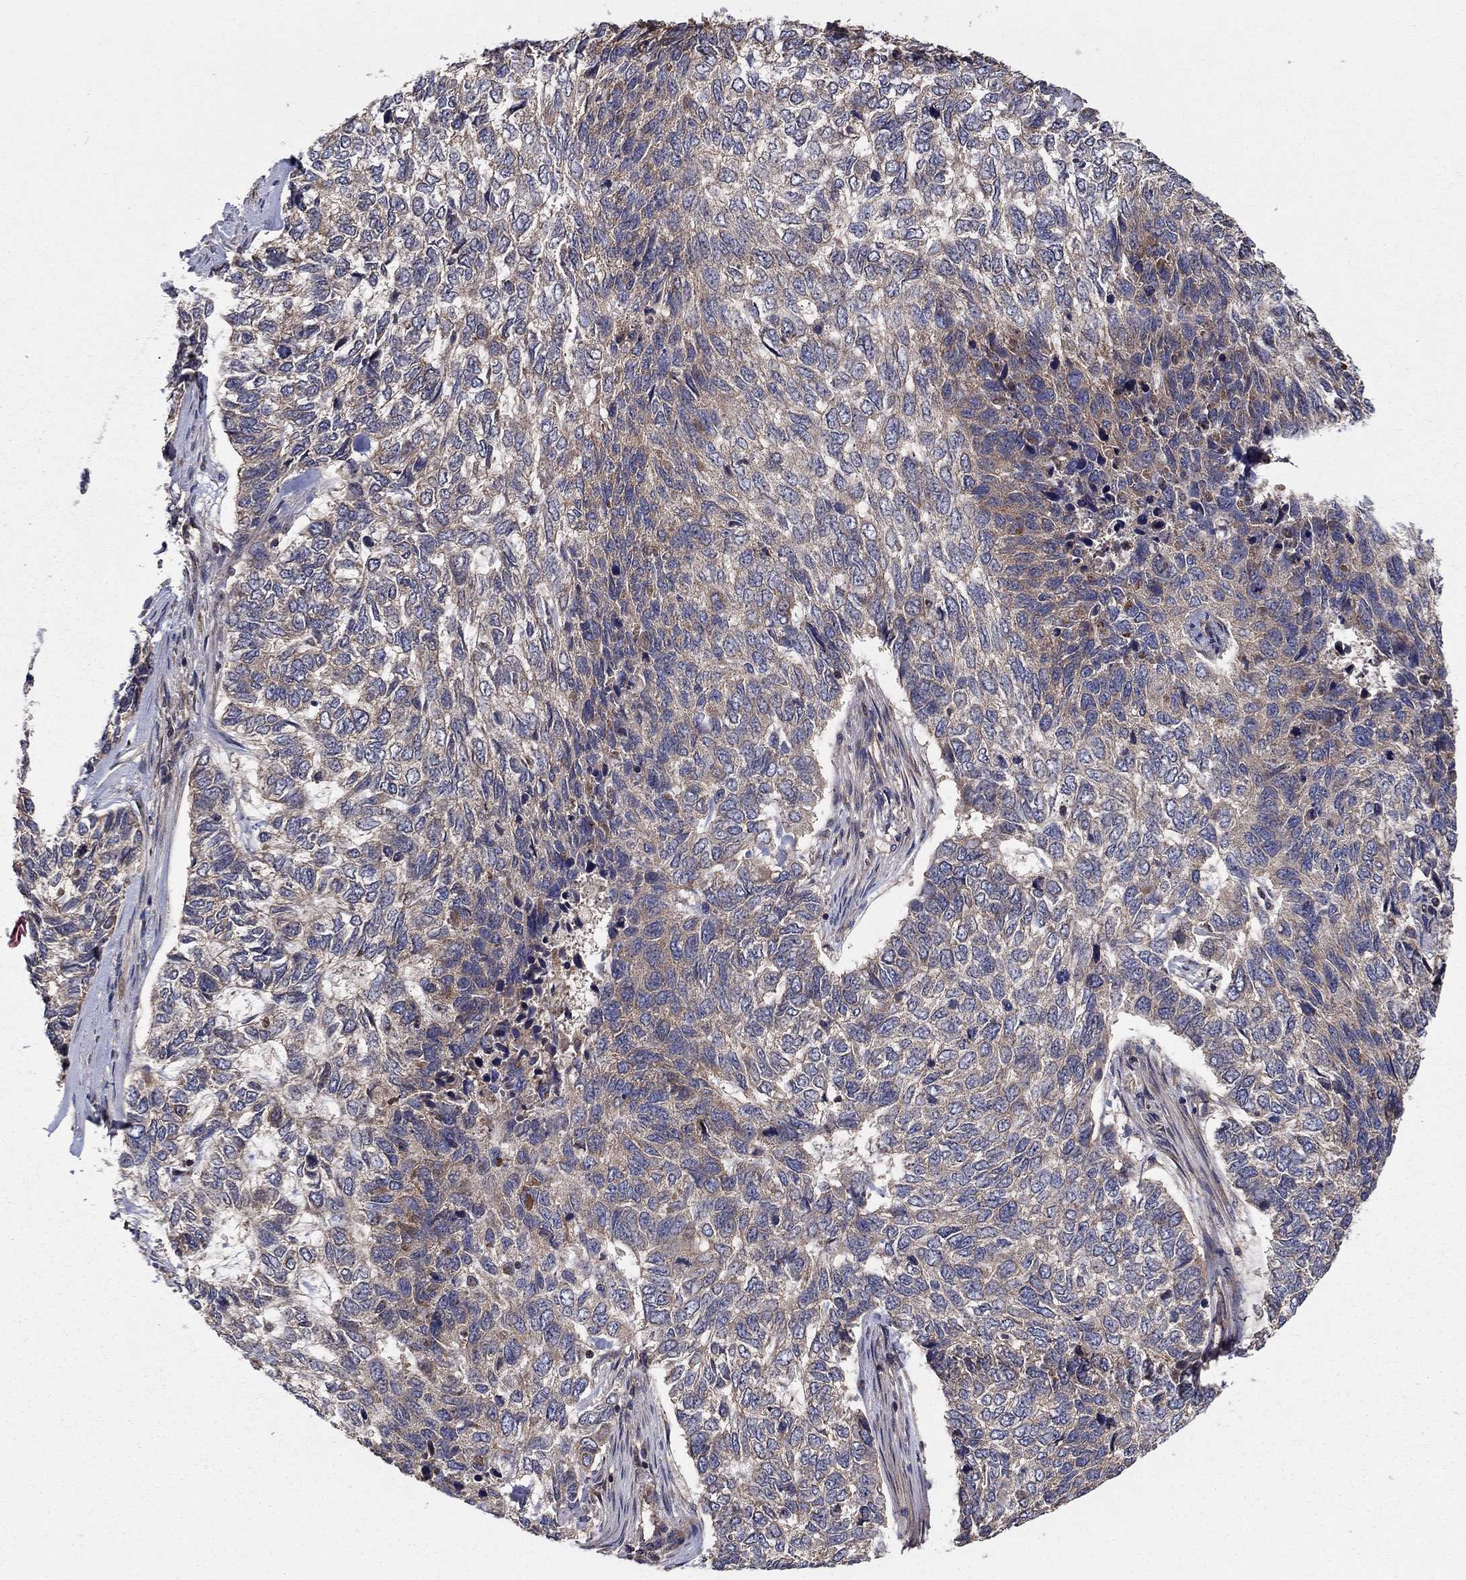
{"staining": {"intensity": "weak", "quantity": "25%-75%", "location": "cytoplasmic/membranous"}, "tissue": "skin cancer", "cell_type": "Tumor cells", "image_type": "cancer", "snomed": [{"axis": "morphology", "description": "Basal cell carcinoma"}, {"axis": "topography", "description": "Skin"}], "caption": "Immunohistochemistry of basal cell carcinoma (skin) reveals low levels of weak cytoplasmic/membranous positivity in approximately 25%-75% of tumor cells.", "gene": "BMERB1", "patient": {"sex": "female", "age": 65}}